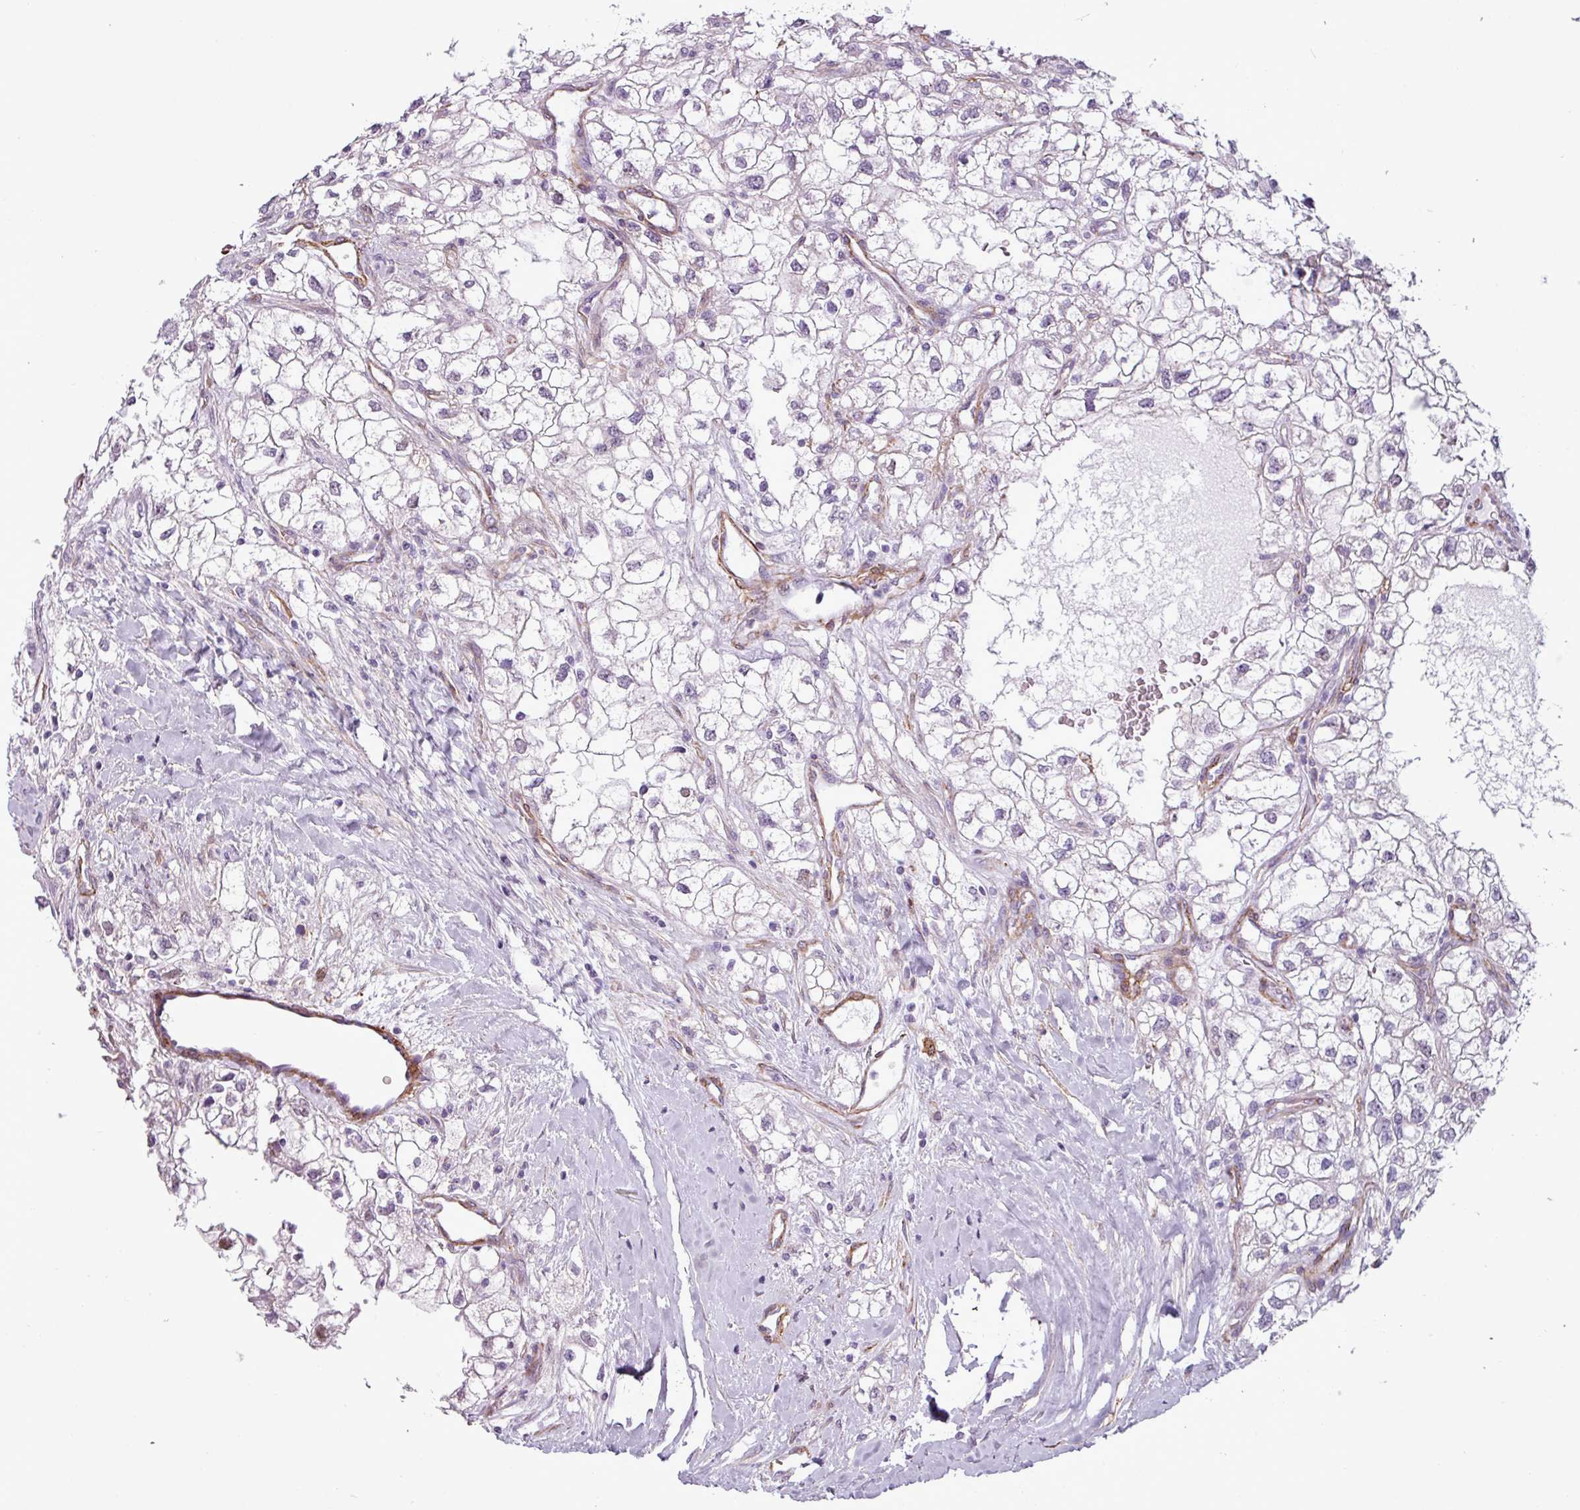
{"staining": {"intensity": "negative", "quantity": "none", "location": "none"}, "tissue": "renal cancer", "cell_type": "Tumor cells", "image_type": "cancer", "snomed": [{"axis": "morphology", "description": "Adenocarcinoma, NOS"}, {"axis": "topography", "description": "Kidney"}], "caption": "IHC of renal cancer (adenocarcinoma) exhibits no positivity in tumor cells. (Stains: DAB immunohistochemistry (IHC) with hematoxylin counter stain, Microscopy: brightfield microscopy at high magnification).", "gene": "ATP10A", "patient": {"sex": "male", "age": 59}}